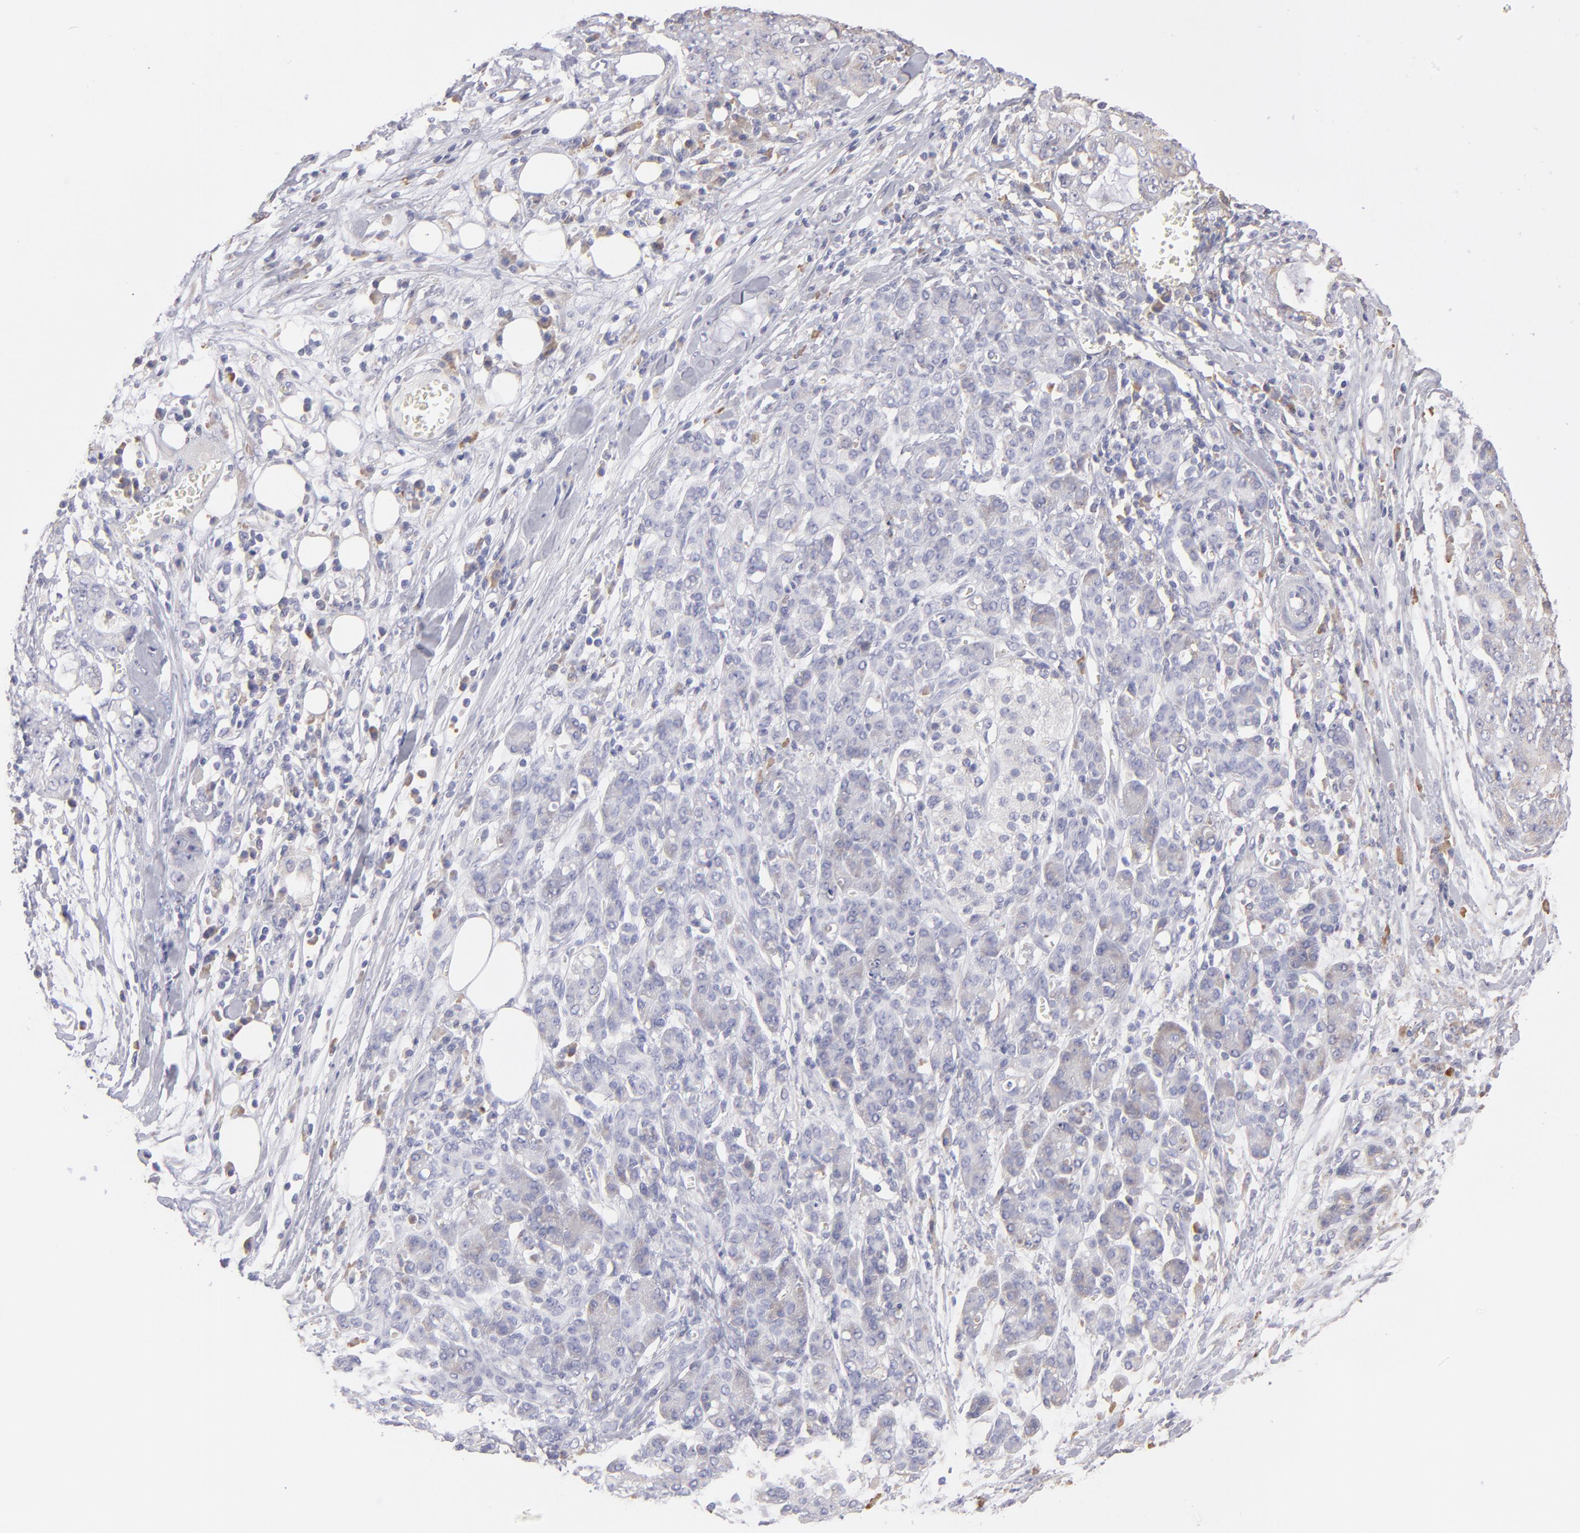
{"staining": {"intensity": "negative", "quantity": "none", "location": "none"}, "tissue": "pancreatic cancer", "cell_type": "Tumor cells", "image_type": "cancer", "snomed": [{"axis": "morphology", "description": "Adenocarcinoma, NOS"}, {"axis": "topography", "description": "Pancreas"}], "caption": "There is no significant staining in tumor cells of pancreatic cancer.", "gene": "CALR", "patient": {"sex": "female", "age": 73}}